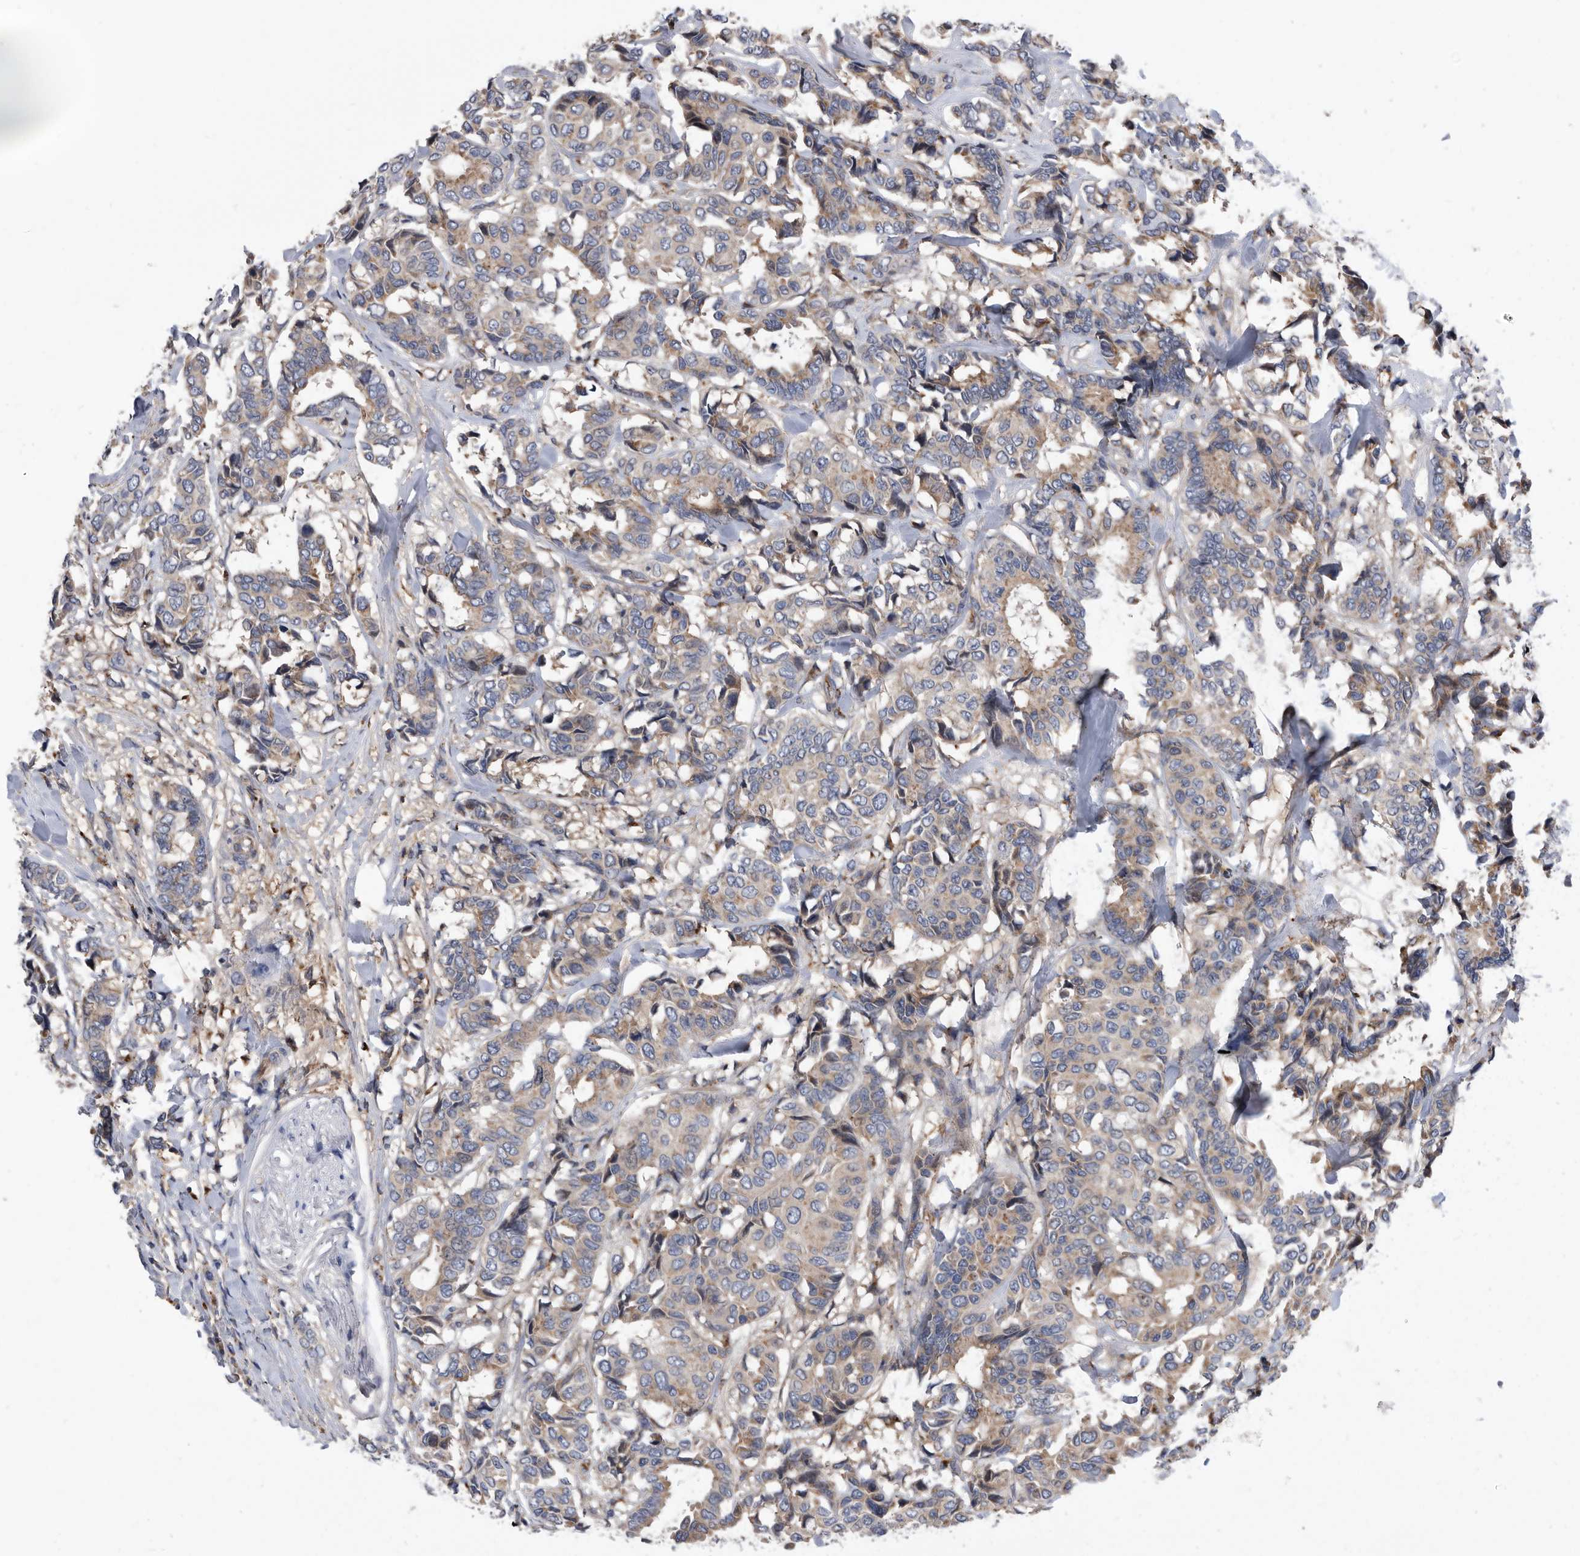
{"staining": {"intensity": "weak", "quantity": "25%-75%", "location": "cytoplasmic/membranous"}, "tissue": "breast cancer", "cell_type": "Tumor cells", "image_type": "cancer", "snomed": [{"axis": "morphology", "description": "Duct carcinoma"}, {"axis": "topography", "description": "Breast"}], "caption": "An image of breast infiltrating ductal carcinoma stained for a protein exhibits weak cytoplasmic/membranous brown staining in tumor cells. Nuclei are stained in blue.", "gene": "BAIAP3", "patient": {"sex": "female", "age": 87}}